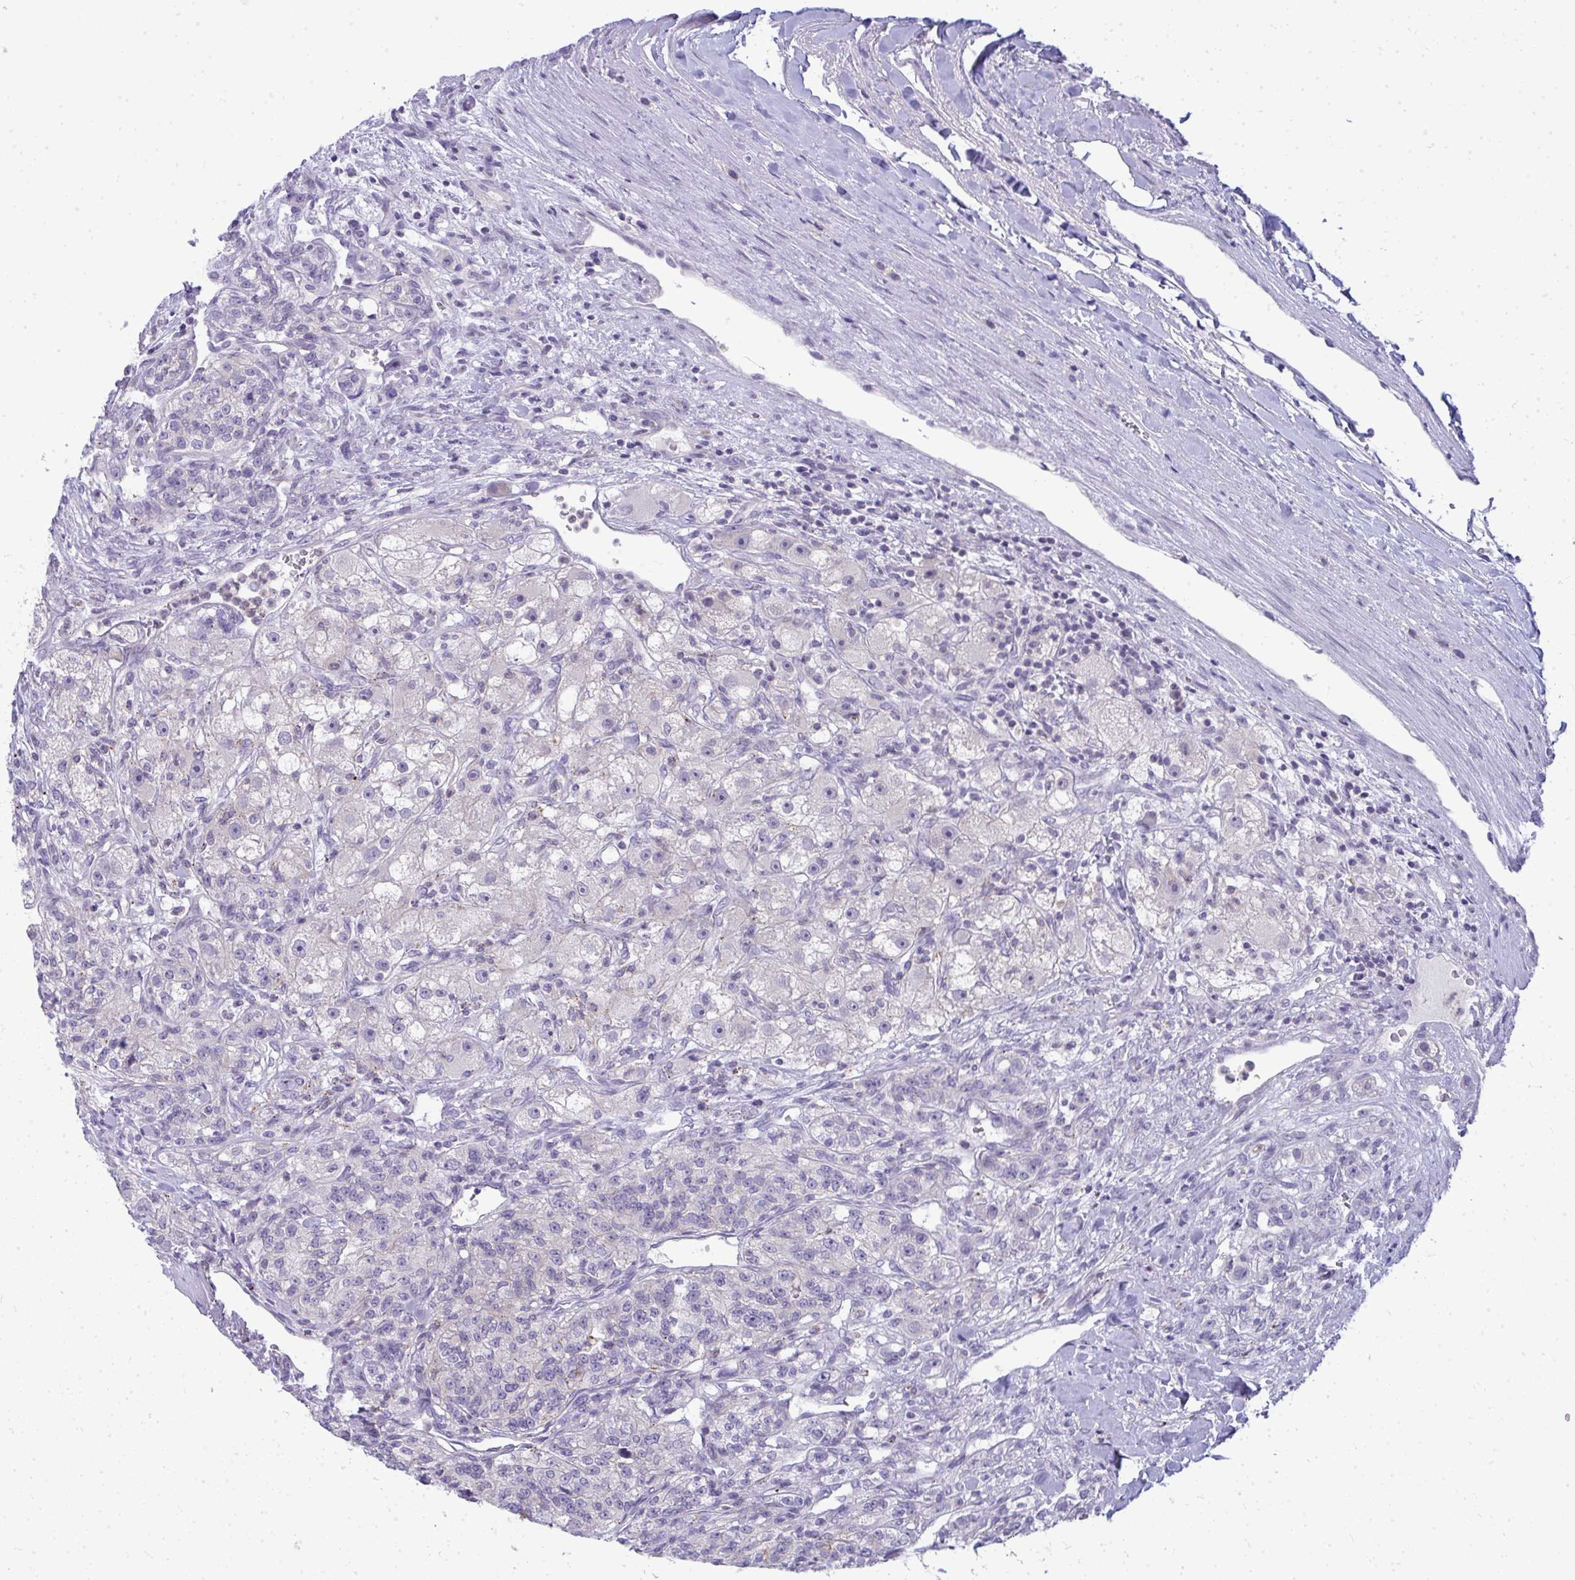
{"staining": {"intensity": "negative", "quantity": "none", "location": "none"}, "tissue": "renal cancer", "cell_type": "Tumor cells", "image_type": "cancer", "snomed": [{"axis": "morphology", "description": "Adenocarcinoma, NOS"}, {"axis": "topography", "description": "Kidney"}], "caption": "This micrograph is of renal cancer stained with immunohistochemistry (IHC) to label a protein in brown with the nuclei are counter-stained blue. There is no expression in tumor cells.", "gene": "VPS4B", "patient": {"sex": "female", "age": 63}}